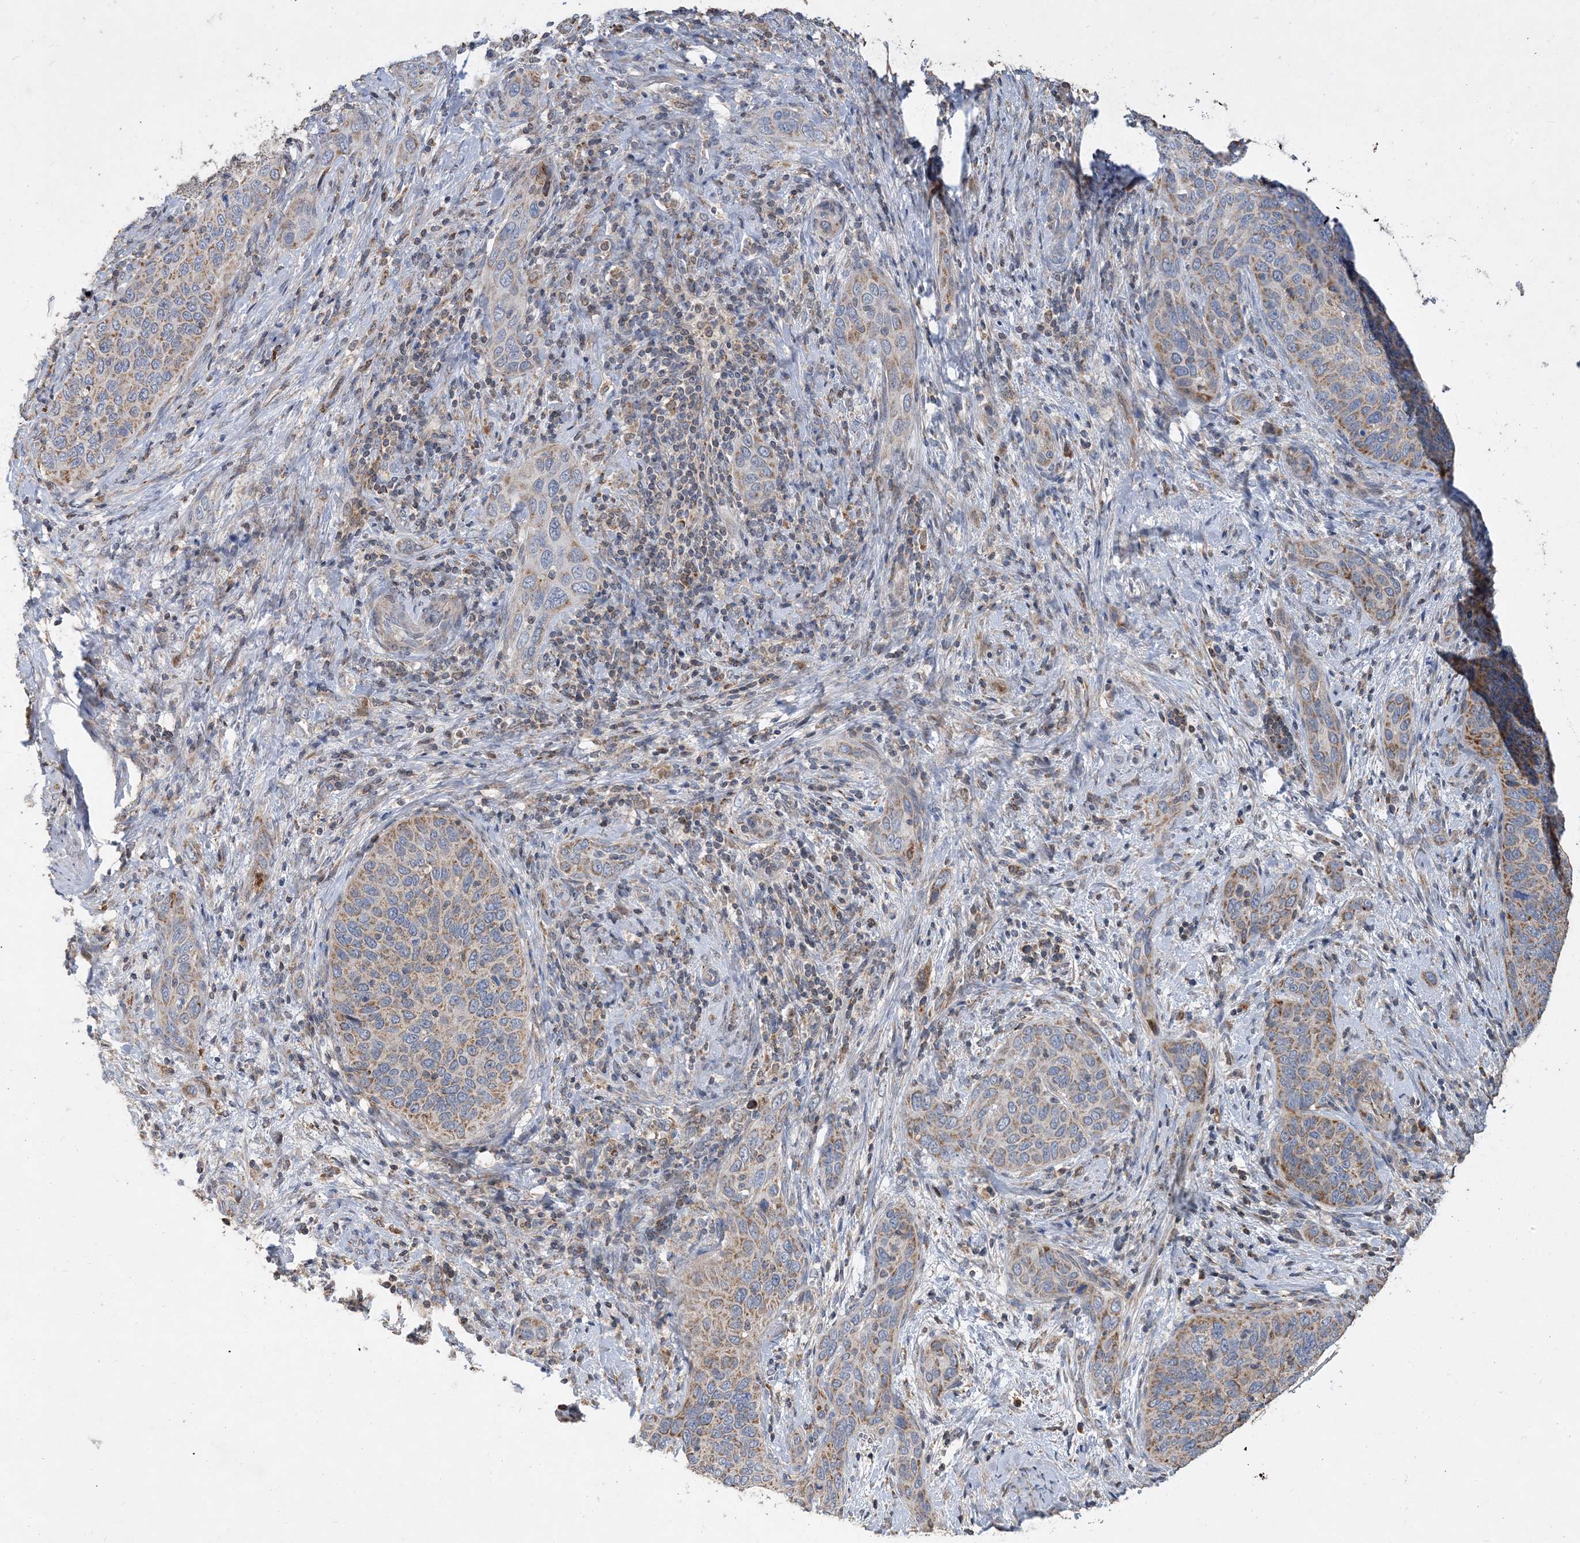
{"staining": {"intensity": "moderate", "quantity": "25%-75%", "location": "cytoplasmic/membranous"}, "tissue": "cervical cancer", "cell_type": "Tumor cells", "image_type": "cancer", "snomed": [{"axis": "morphology", "description": "Squamous cell carcinoma, NOS"}, {"axis": "topography", "description": "Cervix"}], "caption": "A brown stain labels moderate cytoplasmic/membranous expression of a protein in cervical squamous cell carcinoma tumor cells.", "gene": "ECHDC1", "patient": {"sex": "female", "age": 60}}